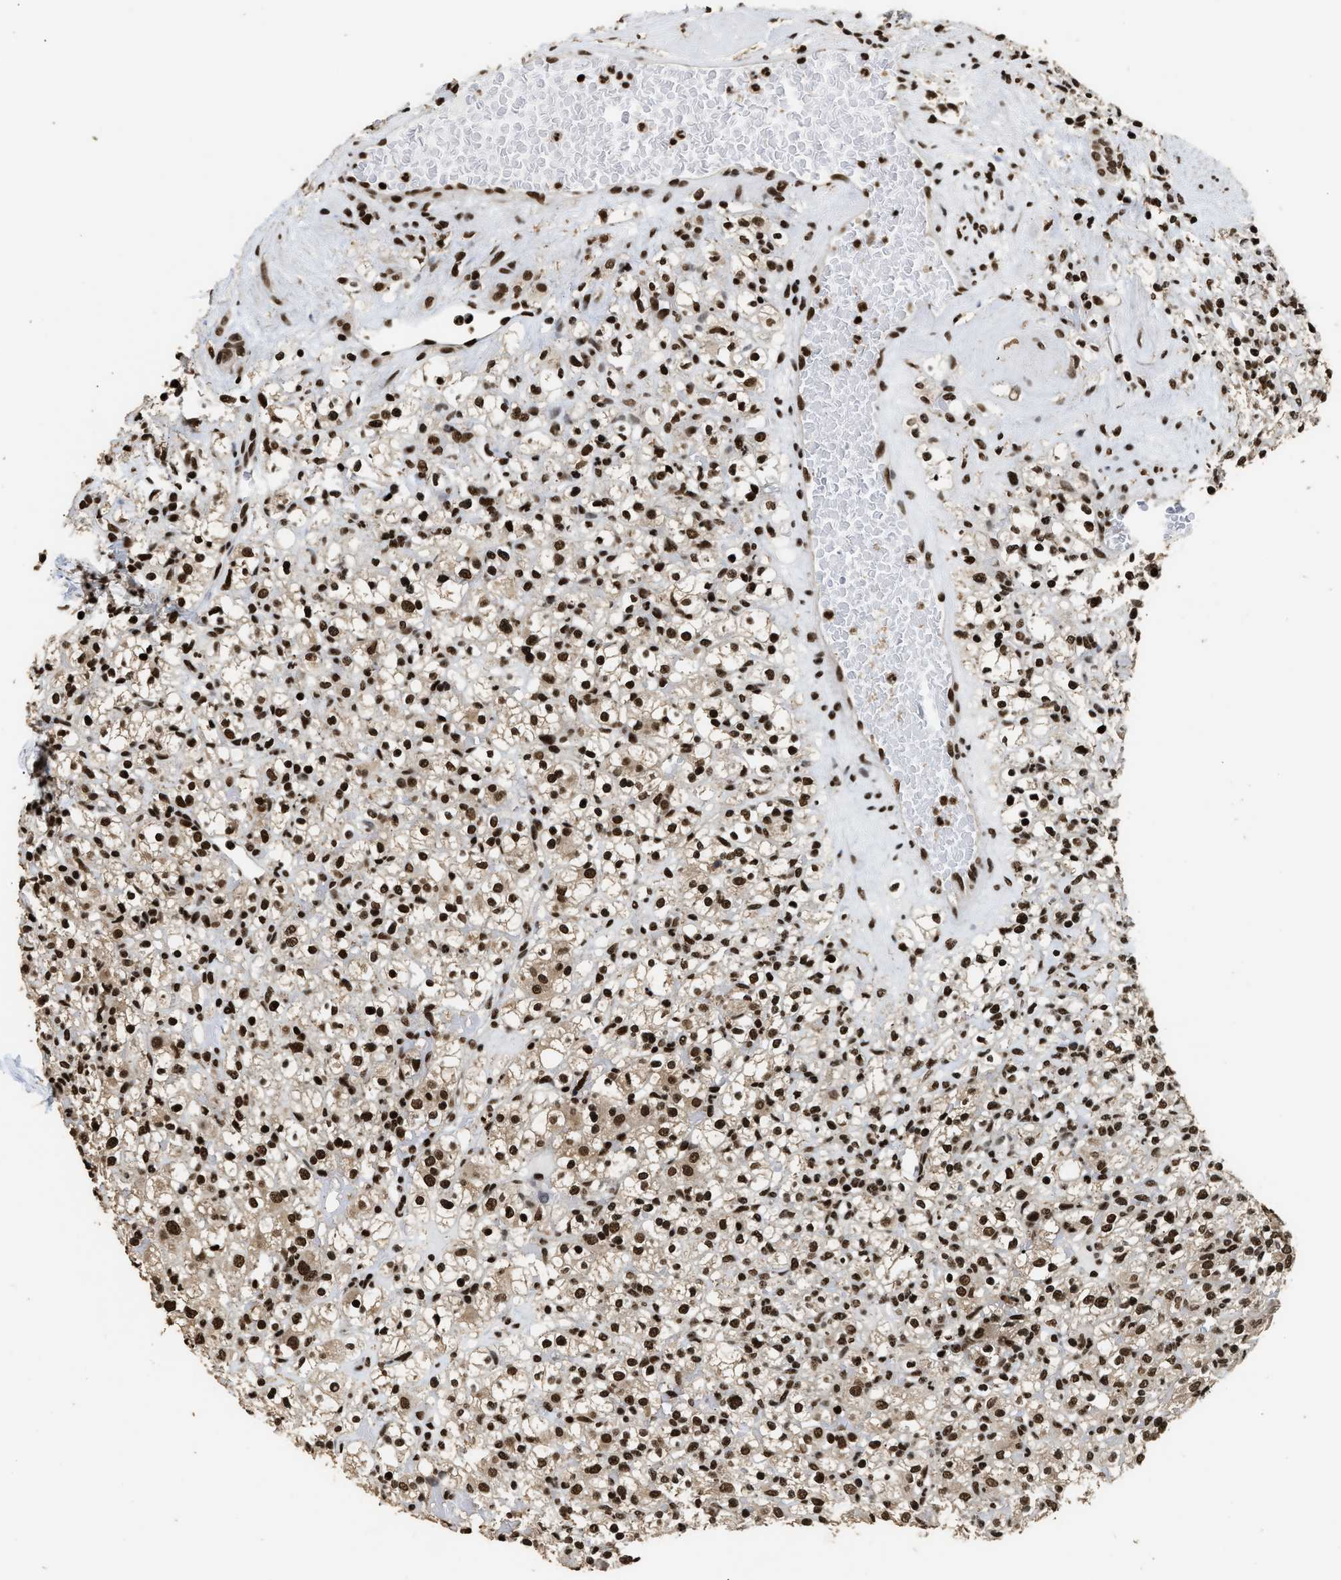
{"staining": {"intensity": "strong", "quantity": ">75%", "location": "nuclear"}, "tissue": "renal cancer", "cell_type": "Tumor cells", "image_type": "cancer", "snomed": [{"axis": "morphology", "description": "Normal tissue, NOS"}, {"axis": "morphology", "description": "Adenocarcinoma, NOS"}, {"axis": "topography", "description": "Kidney"}], "caption": "Immunohistochemical staining of human adenocarcinoma (renal) displays strong nuclear protein staining in about >75% of tumor cells.", "gene": "RAD21", "patient": {"sex": "female", "age": 72}}